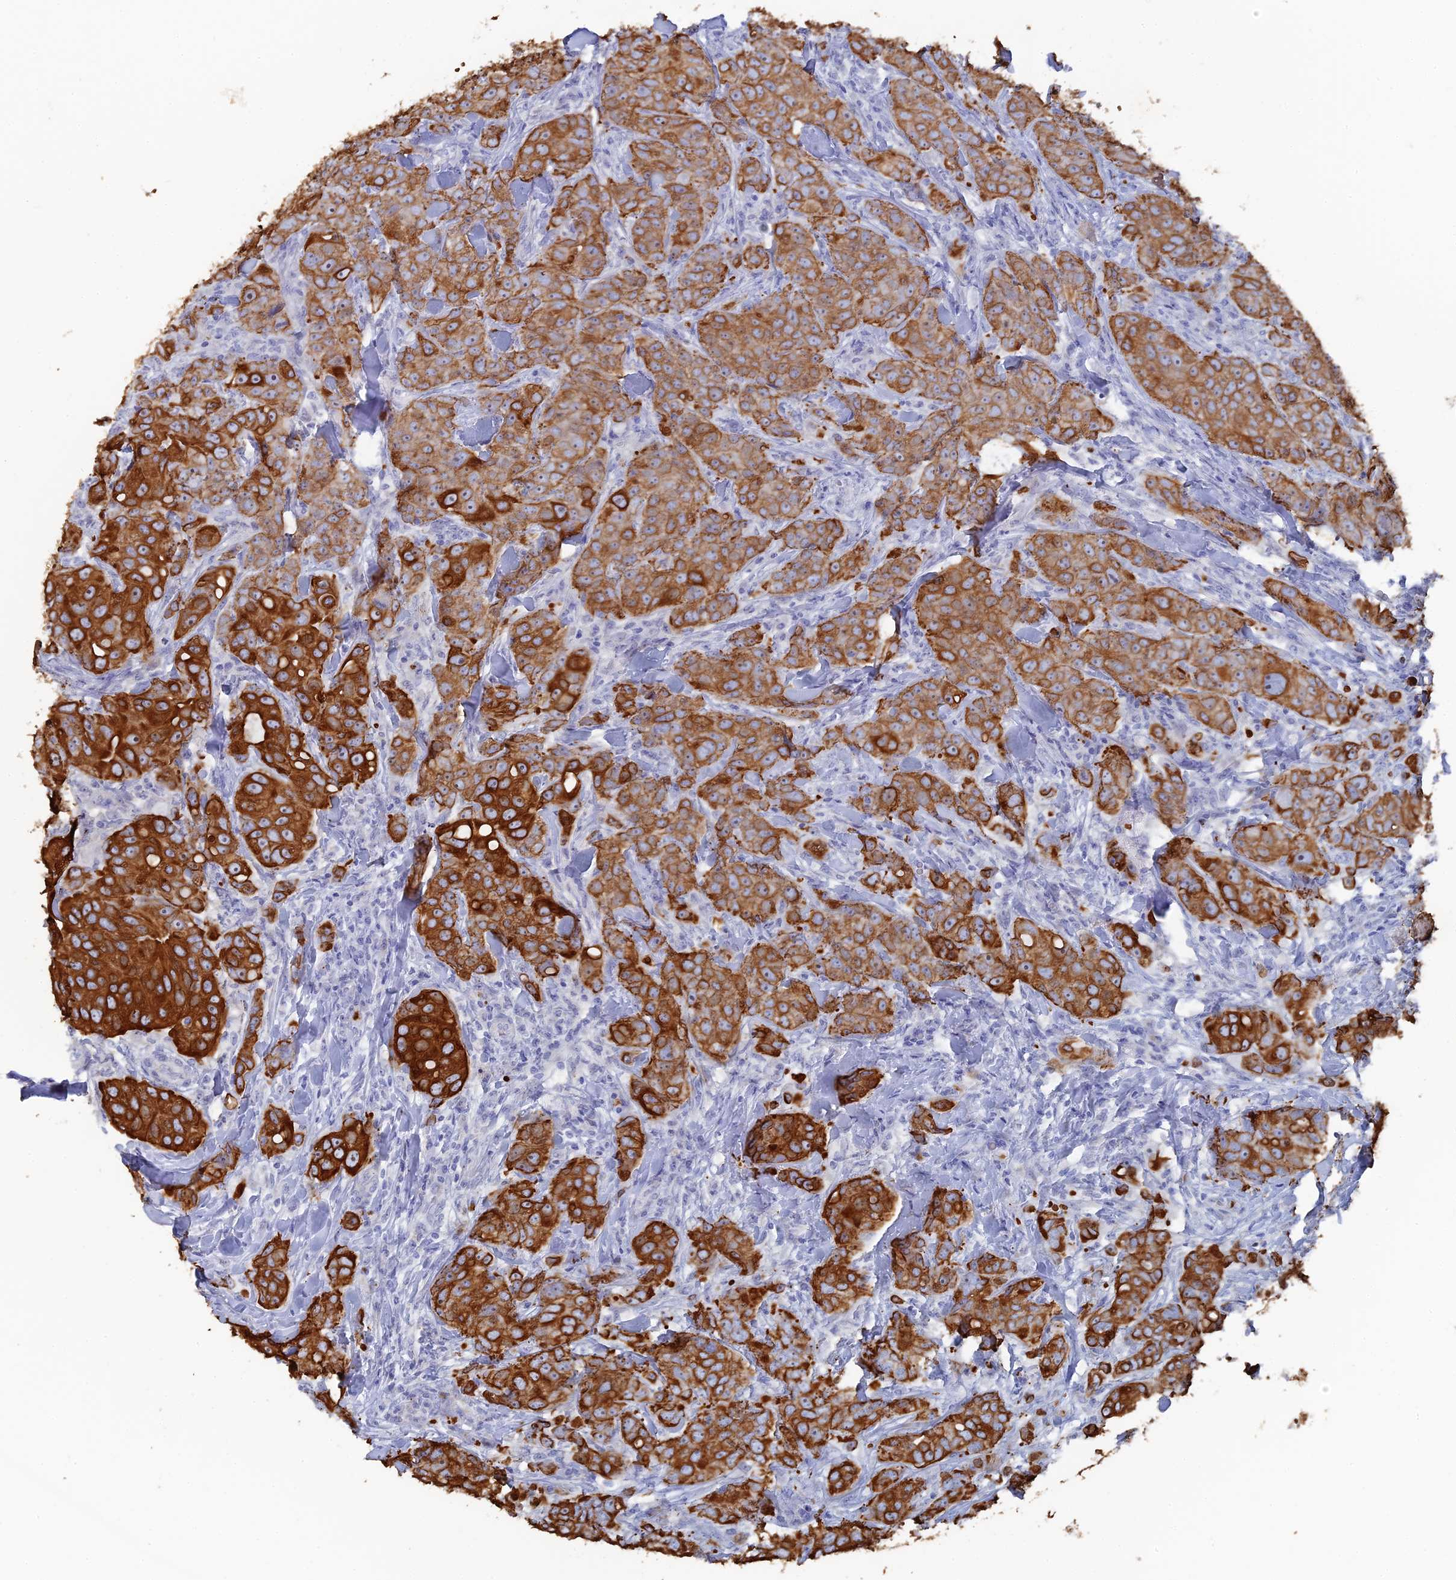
{"staining": {"intensity": "strong", "quantity": ">75%", "location": "cytoplasmic/membranous"}, "tissue": "breast cancer", "cell_type": "Tumor cells", "image_type": "cancer", "snomed": [{"axis": "morphology", "description": "Duct carcinoma"}, {"axis": "topography", "description": "Breast"}], "caption": "Protein expression analysis of human breast cancer (intraductal carcinoma) reveals strong cytoplasmic/membranous expression in approximately >75% of tumor cells.", "gene": "SRFBP1", "patient": {"sex": "female", "age": 43}}